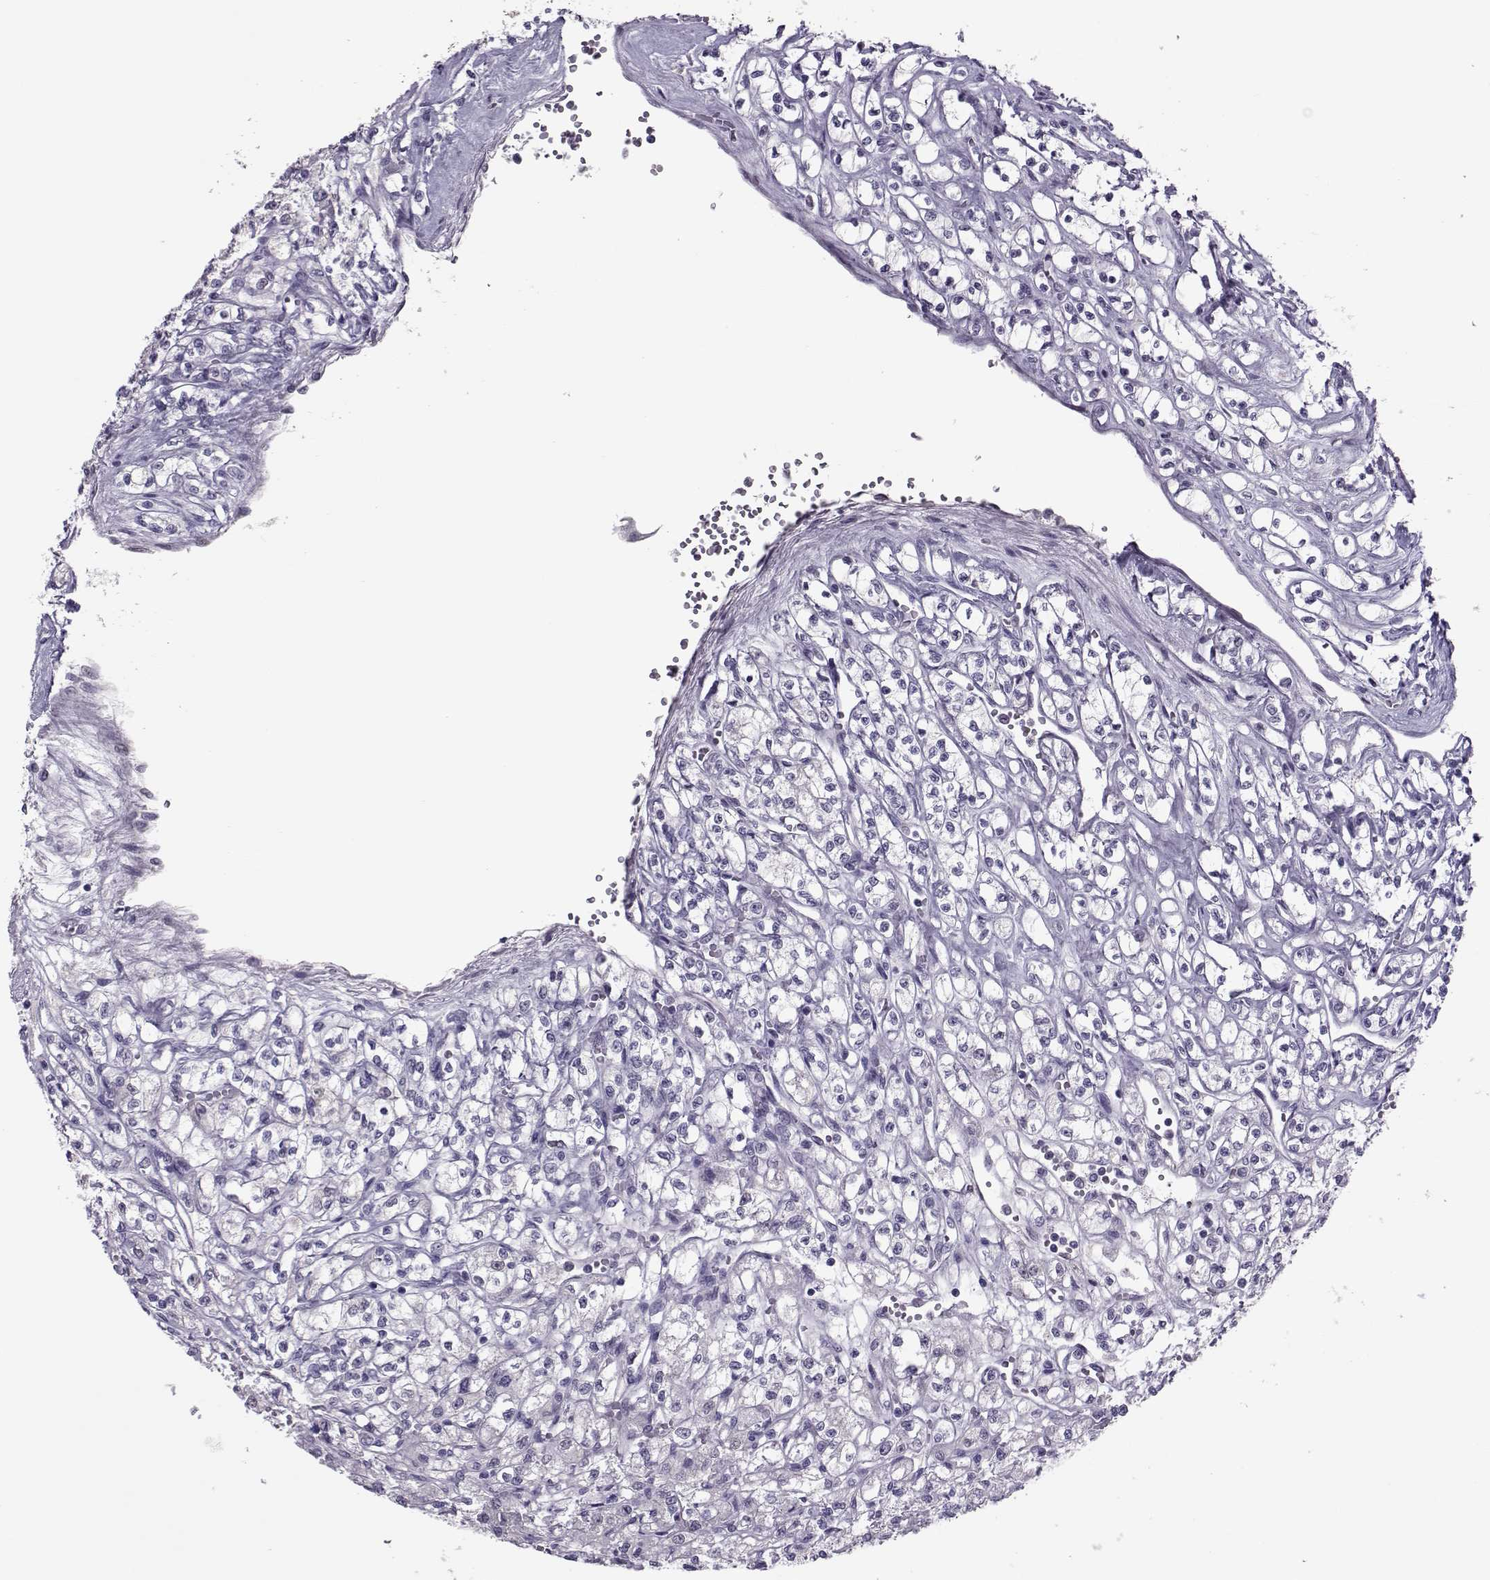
{"staining": {"intensity": "negative", "quantity": "none", "location": "none"}, "tissue": "renal cancer", "cell_type": "Tumor cells", "image_type": "cancer", "snomed": [{"axis": "morphology", "description": "Adenocarcinoma, NOS"}, {"axis": "topography", "description": "Kidney"}], "caption": "Tumor cells show no significant expression in renal cancer.", "gene": "ASRGL1", "patient": {"sex": "female", "age": 70}}